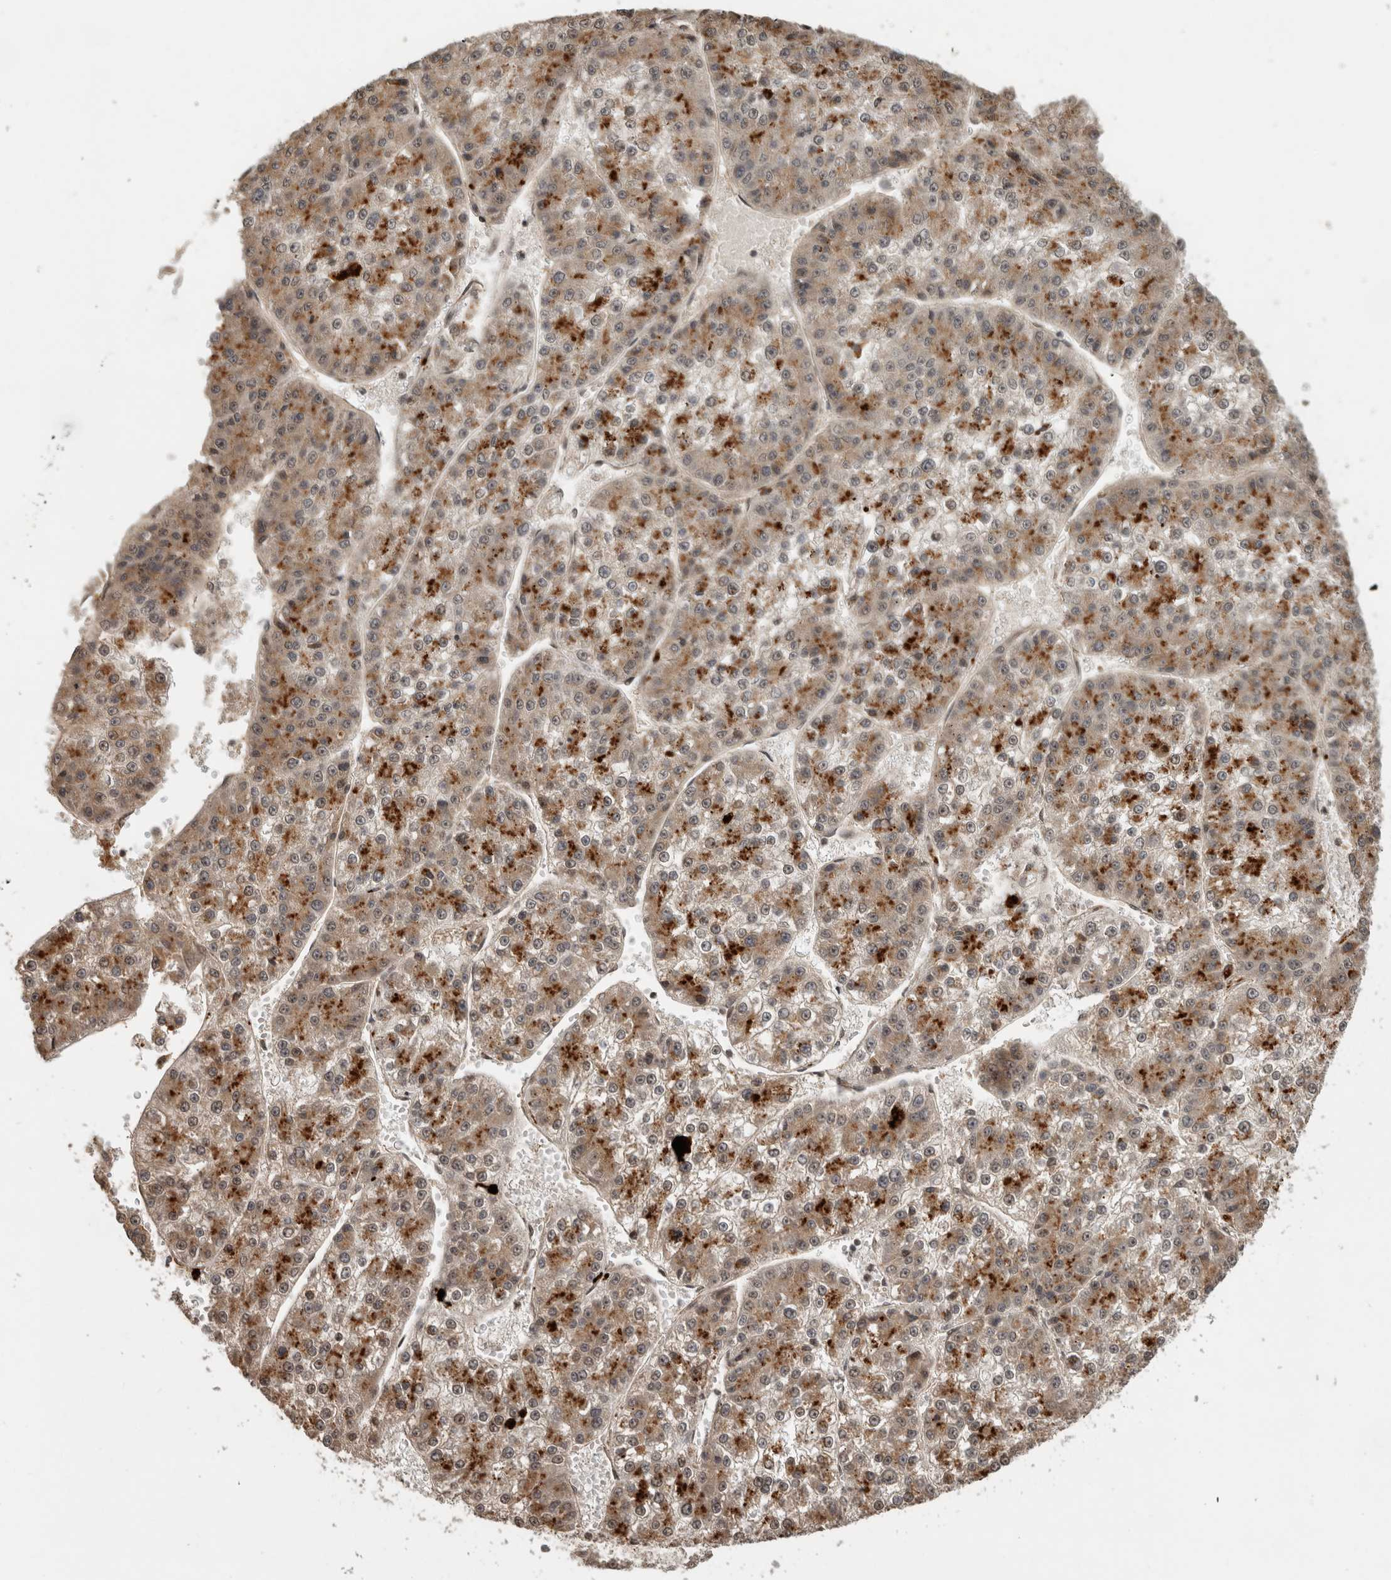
{"staining": {"intensity": "moderate", "quantity": ">75%", "location": "cytoplasmic/membranous"}, "tissue": "liver cancer", "cell_type": "Tumor cells", "image_type": "cancer", "snomed": [{"axis": "morphology", "description": "Carcinoma, Hepatocellular, NOS"}, {"axis": "topography", "description": "Liver"}], "caption": "A brown stain shows moderate cytoplasmic/membranous positivity of a protein in human liver cancer tumor cells. The staining was performed using DAB to visualize the protein expression in brown, while the nuclei were stained in blue with hematoxylin (Magnification: 20x).", "gene": "PITPNC1", "patient": {"sex": "female", "age": 73}}